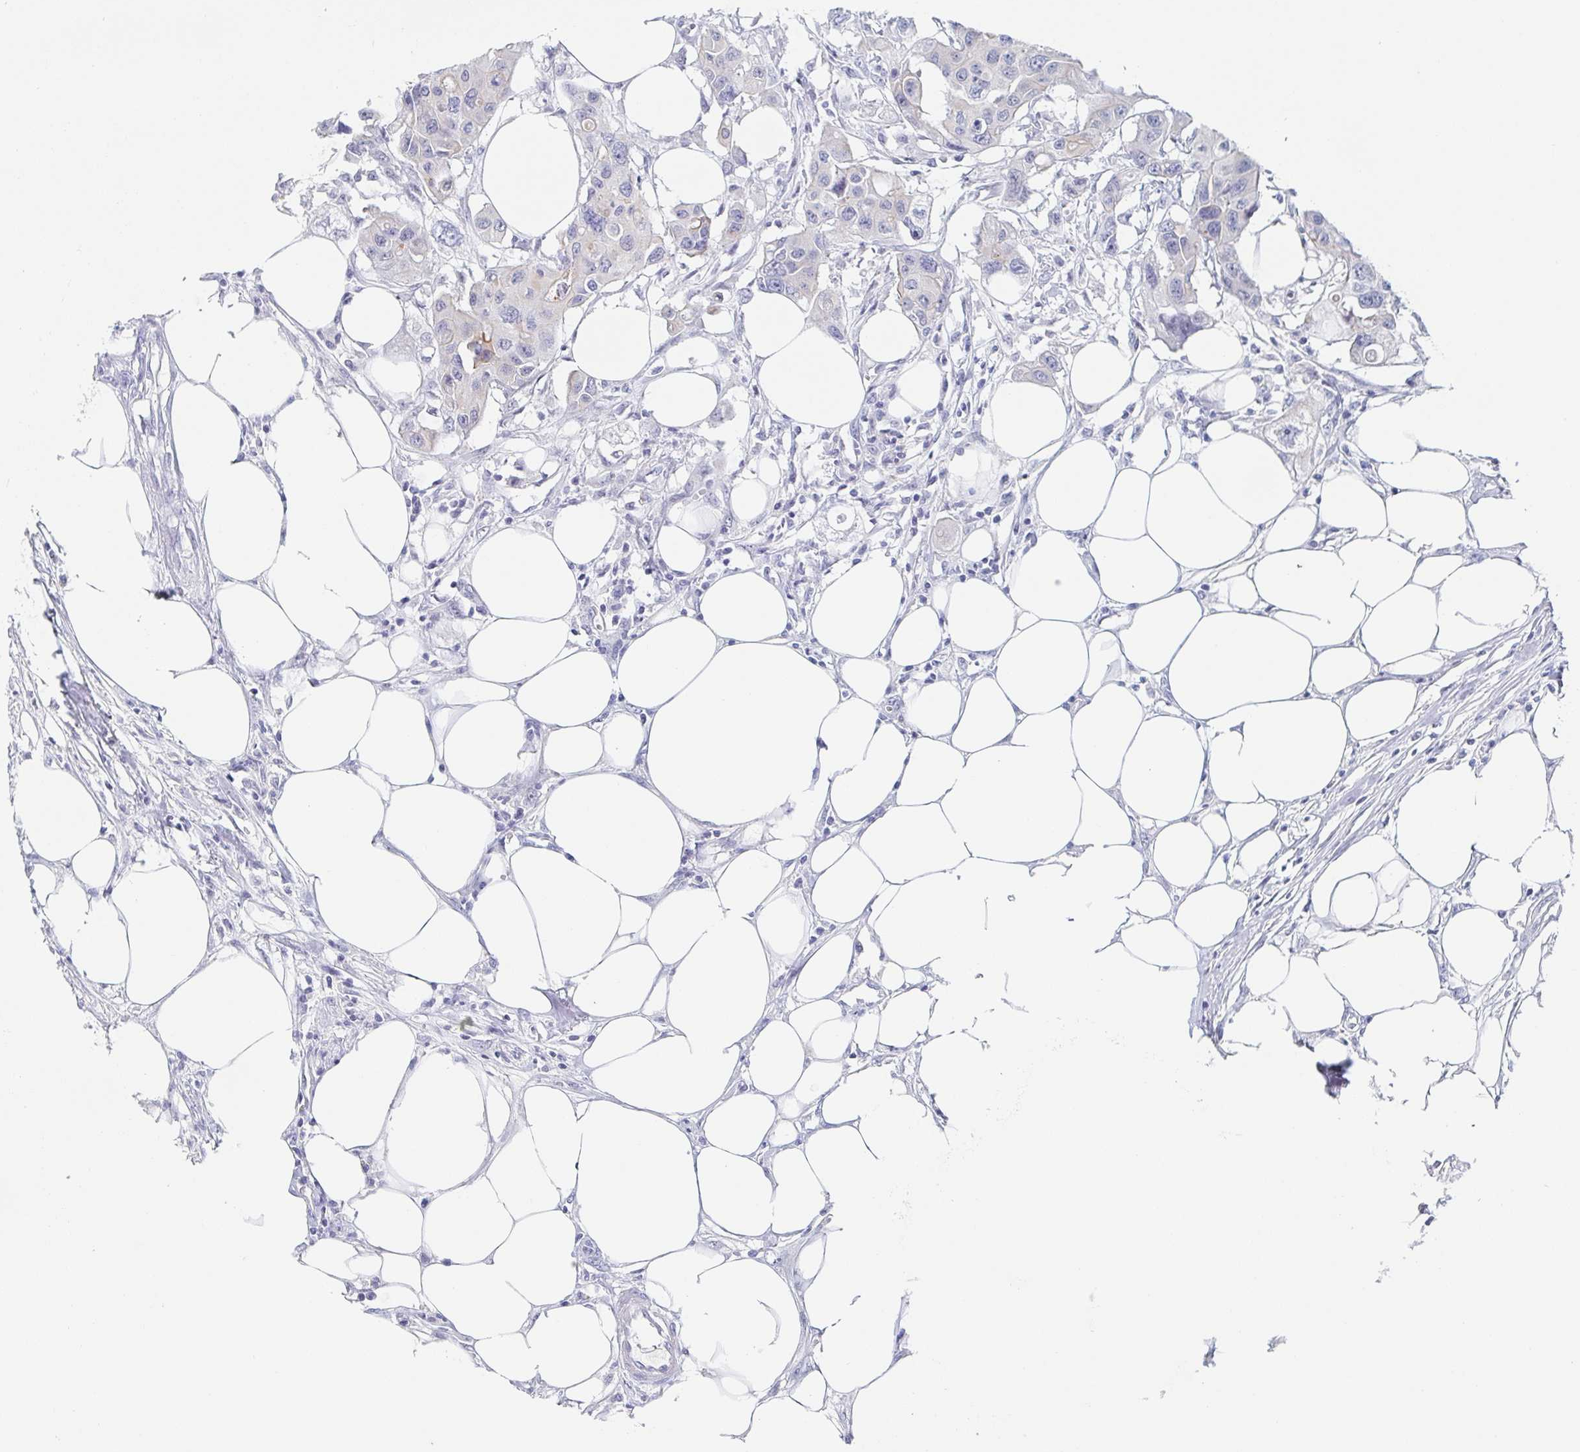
{"staining": {"intensity": "moderate", "quantity": "<25%", "location": "cytoplasmic/membranous"}, "tissue": "colorectal cancer", "cell_type": "Tumor cells", "image_type": "cancer", "snomed": [{"axis": "morphology", "description": "Adenocarcinoma, NOS"}, {"axis": "topography", "description": "Colon"}], "caption": "There is low levels of moderate cytoplasmic/membranous positivity in tumor cells of colorectal cancer (adenocarcinoma), as demonstrated by immunohistochemical staining (brown color).", "gene": "RHOV", "patient": {"sex": "male", "age": 77}}